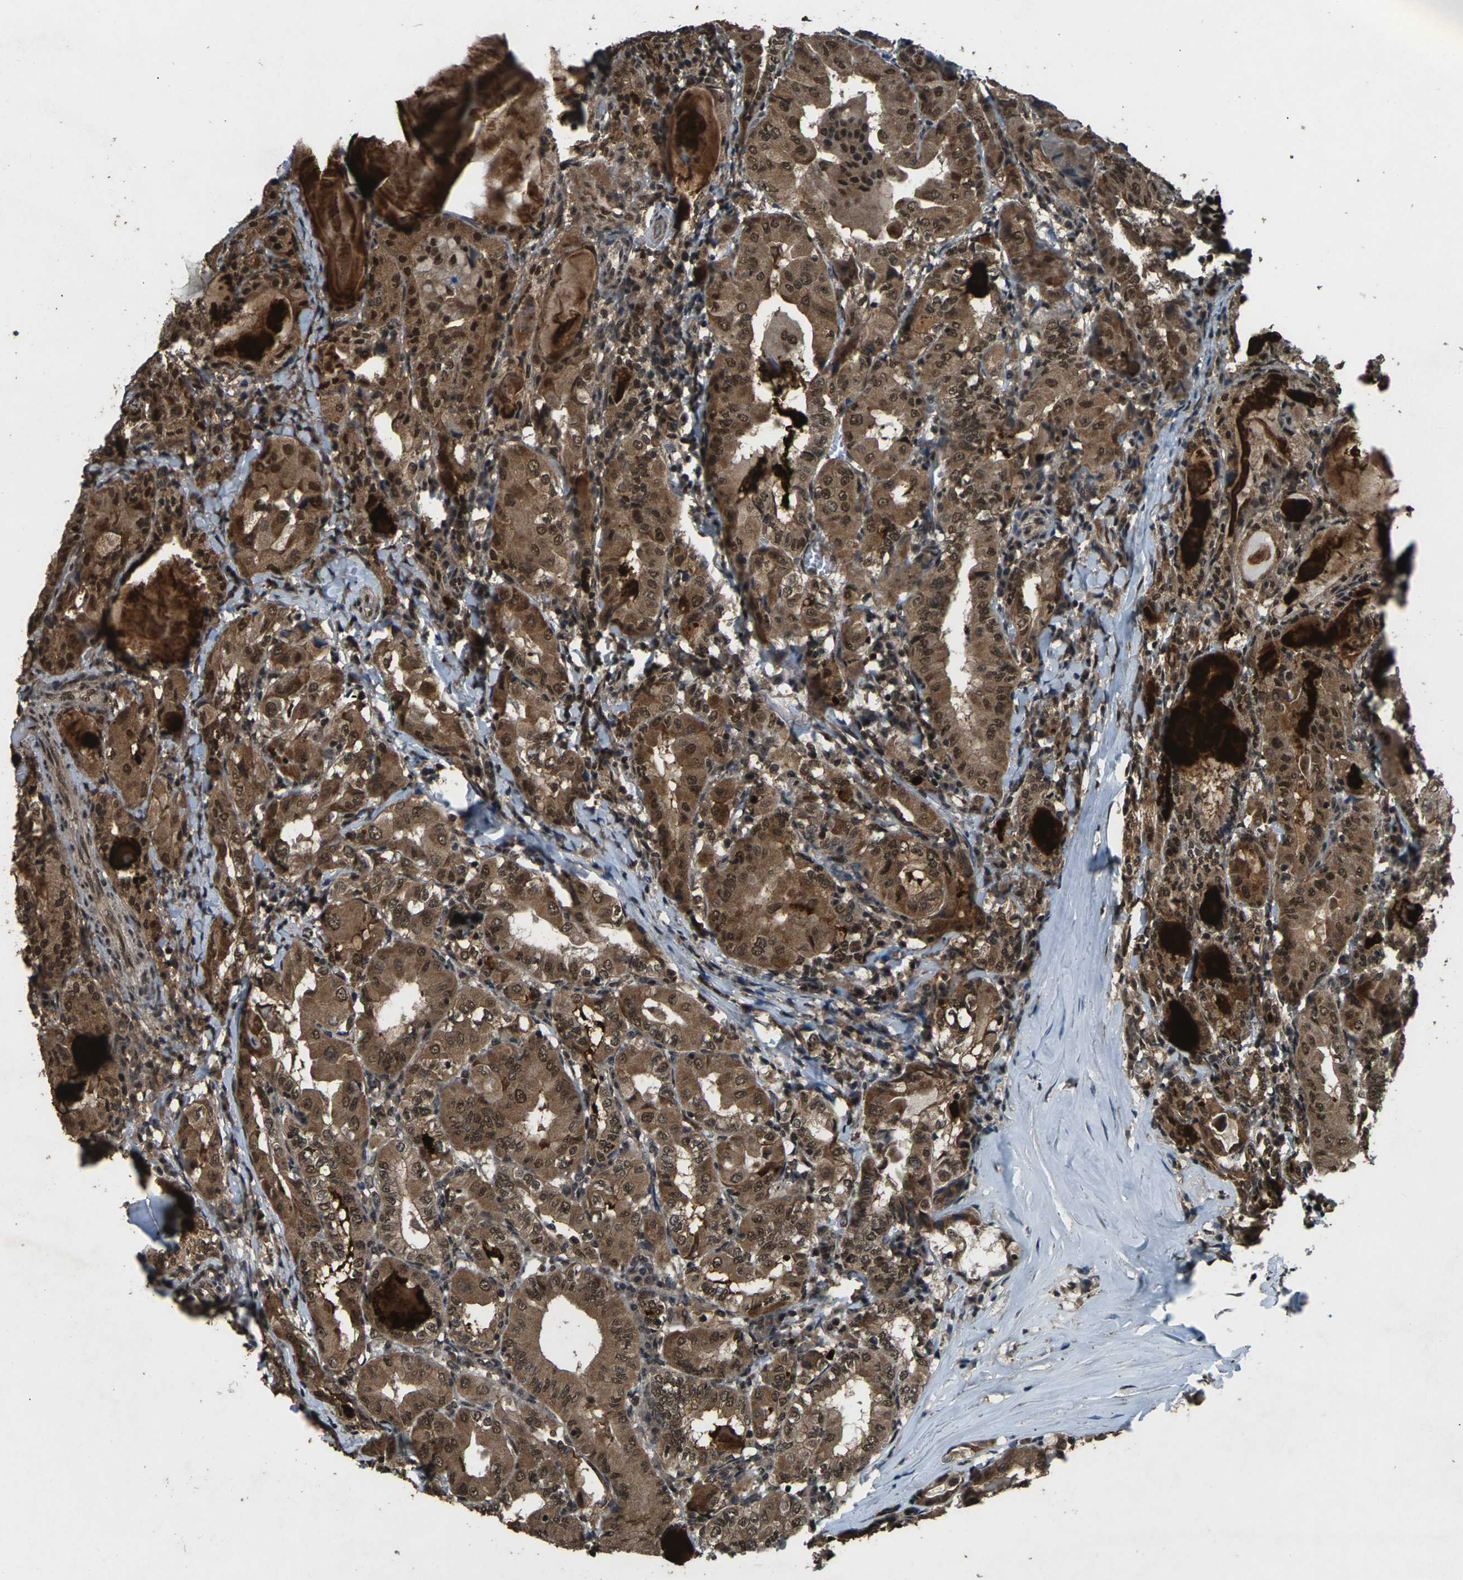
{"staining": {"intensity": "moderate", "quantity": ">75%", "location": "cytoplasmic/membranous,nuclear"}, "tissue": "thyroid cancer", "cell_type": "Tumor cells", "image_type": "cancer", "snomed": [{"axis": "morphology", "description": "Papillary adenocarcinoma, NOS"}, {"axis": "topography", "description": "Thyroid gland"}], "caption": "Approximately >75% of tumor cells in human thyroid cancer (papillary adenocarcinoma) exhibit moderate cytoplasmic/membranous and nuclear protein staining as visualized by brown immunohistochemical staining.", "gene": "NR4A2", "patient": {"sex": "female", "age": 42}}